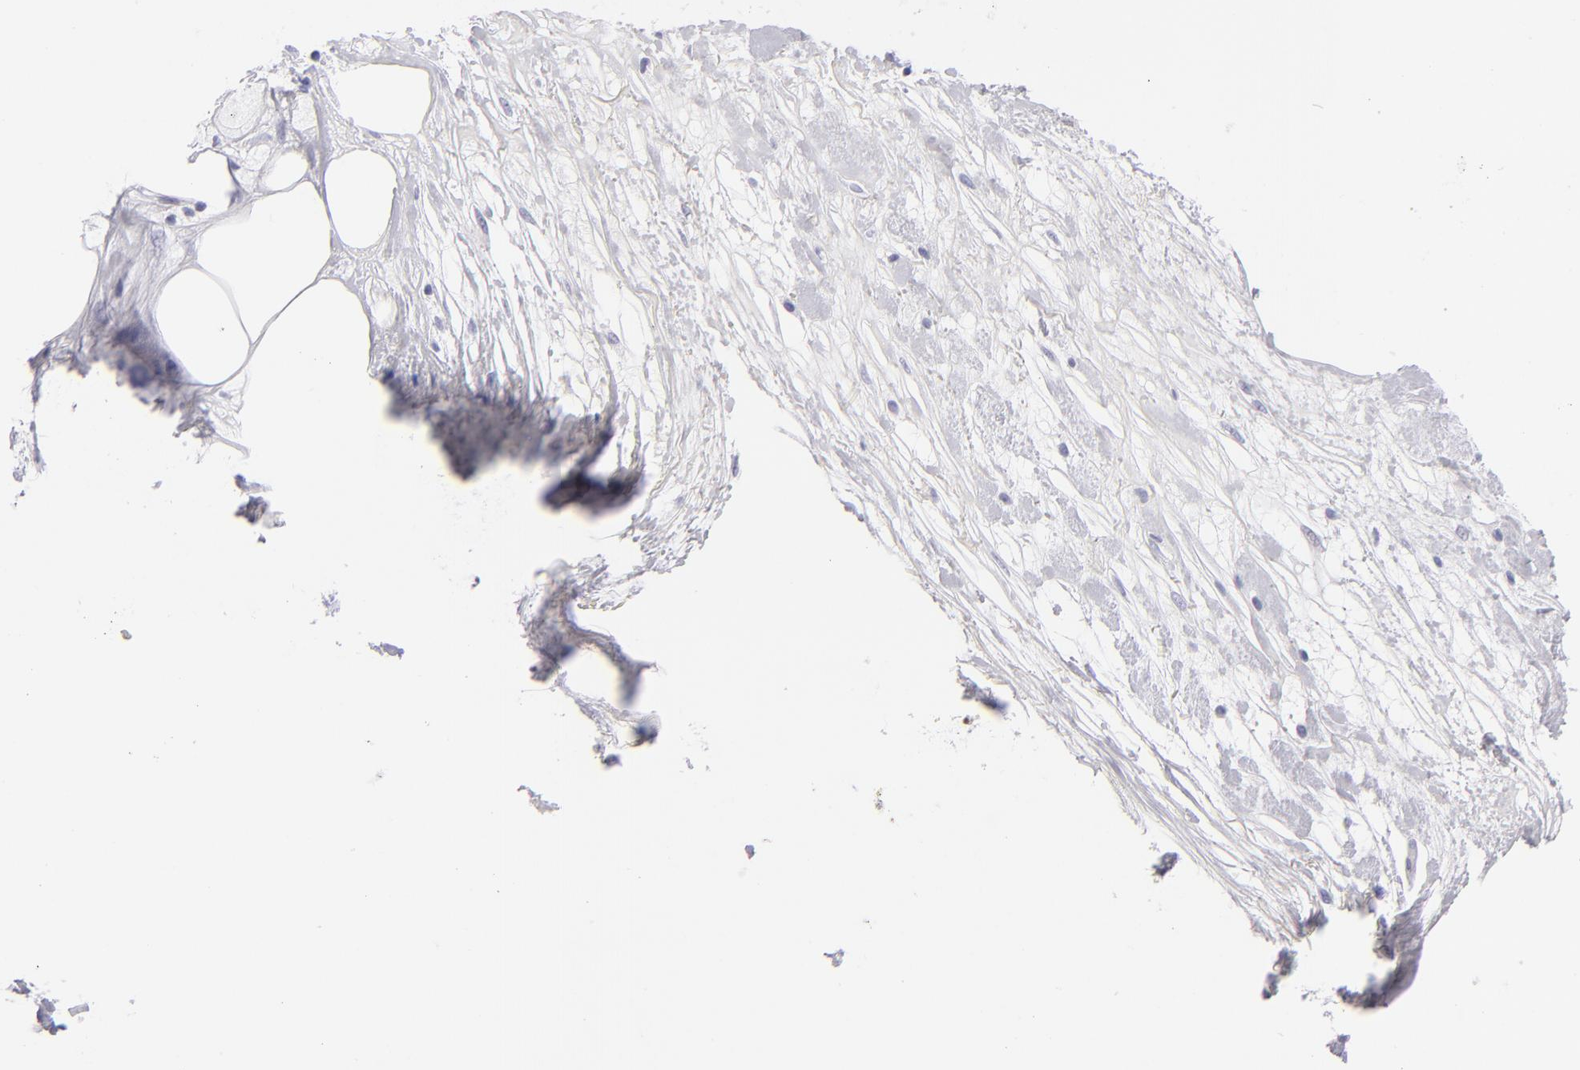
{"staining": {"intensity": "negative", "quantity": "none", "location": "none"}, "tissue": "melanoma", "cell_type": "Tumor cells", "image_type": "cancer", "snomed": [{"axis": "morphology", "description": "Malignant melanoma, NOS"}, {"axis": "topography", "description": "Skin"}], "caption": "This histopathology image is of malignant melanoma stained with immunohistochemistry to label a protein in brown with the nuclei are counter-stained blue. There is no expression in tumor cells.", "gene": "VIL1", "patient": {"sex": "female", "age": 85}}